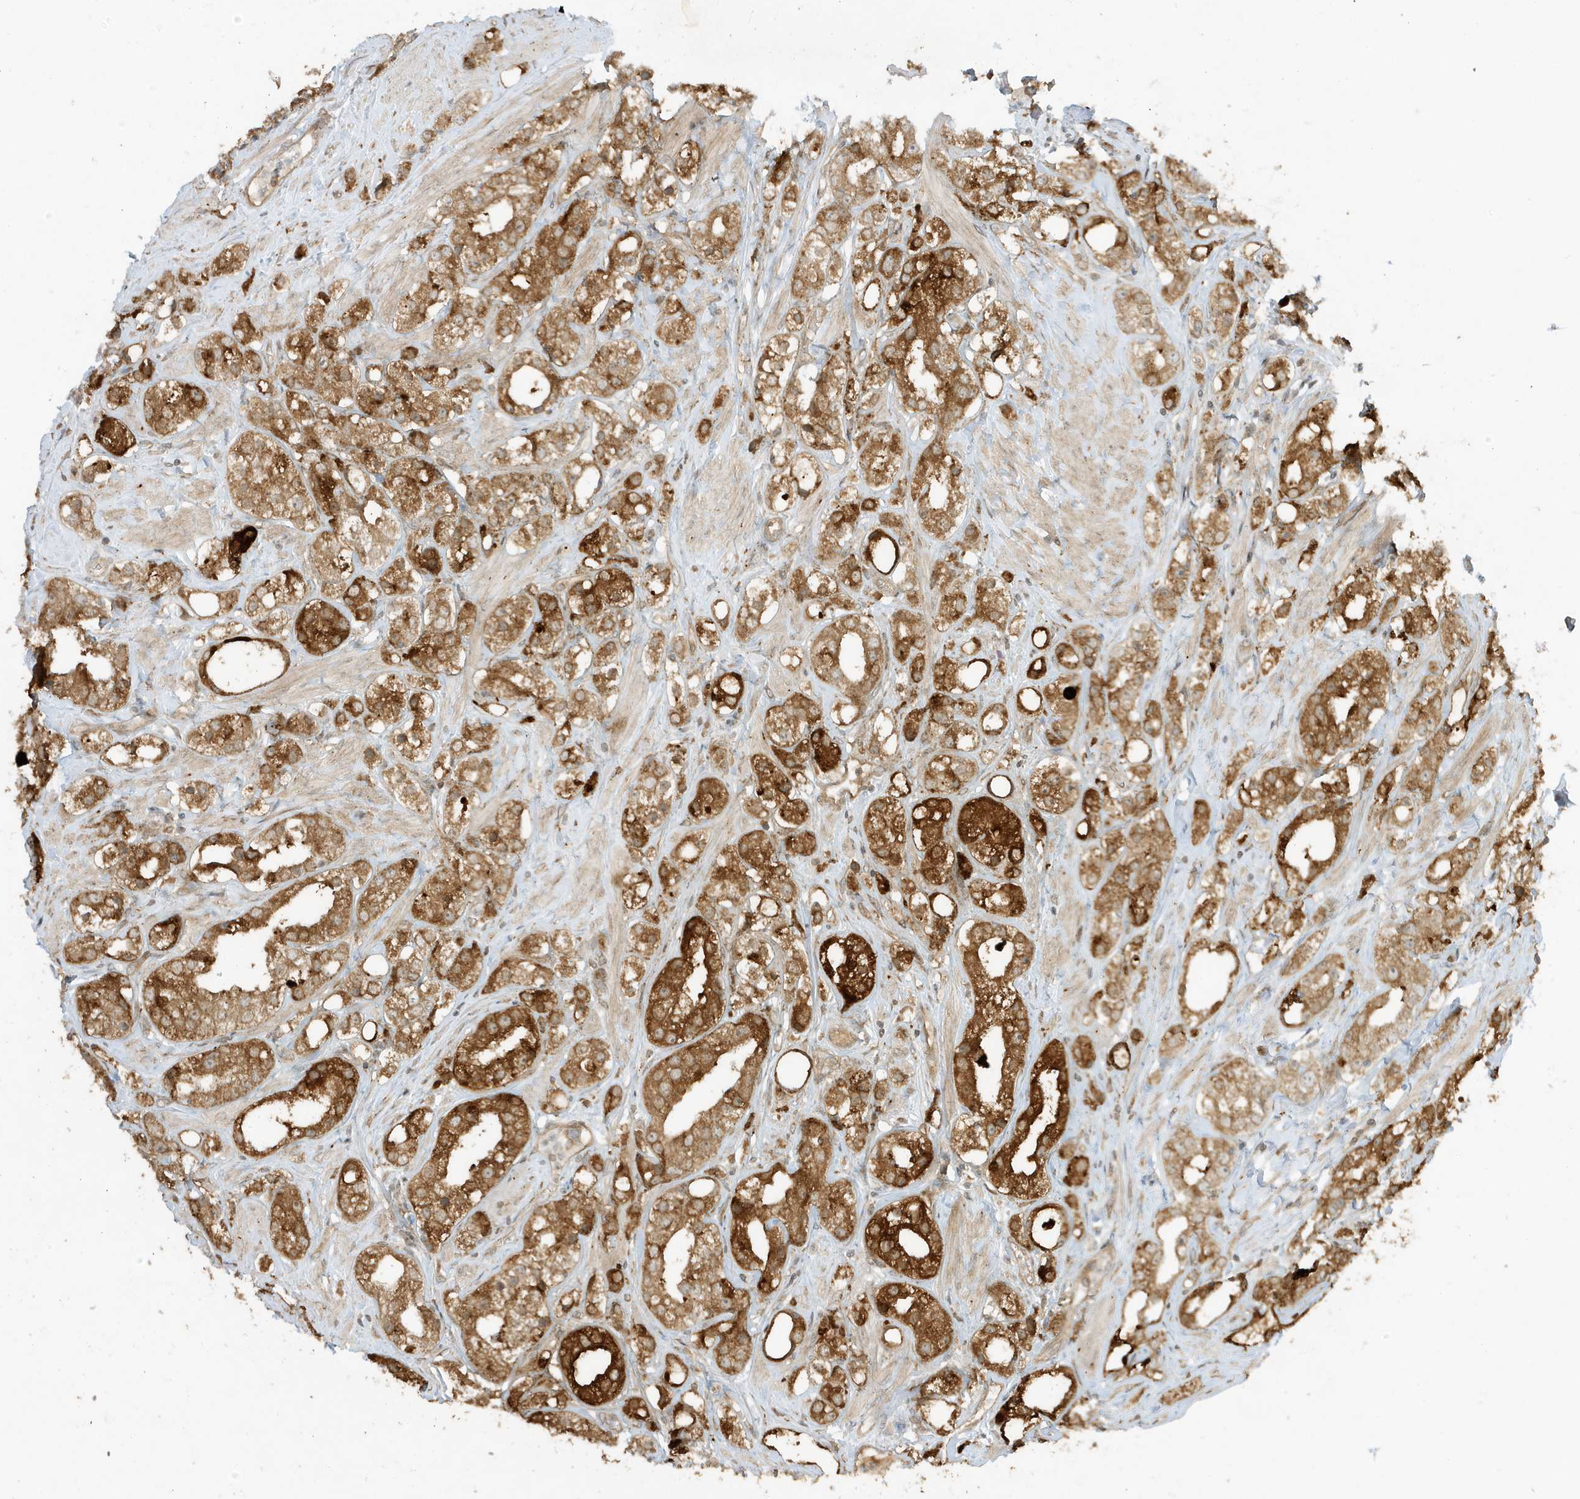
{"staining": {"intensity": "strong", "quantity": ">75%", "location": "cytoplasmic/membranous"}, "tissue": "prostate cancer", "cell_type": "Tumor cells", "image_type": "cancer", "snomed": [{"axis": "morphology", "description": "Adenocarcinoma, NOS"}, {"axis": "topography", "description": "Prostate"}], "caption": "Prostate adenocarcinoma stained for a protein (brown) displays strong cytoplasmic/membranous positive staining in approximately >75% of tumor cells.", "gene": "SCARF2", "patient": {"sex": "male", "age": 79}}